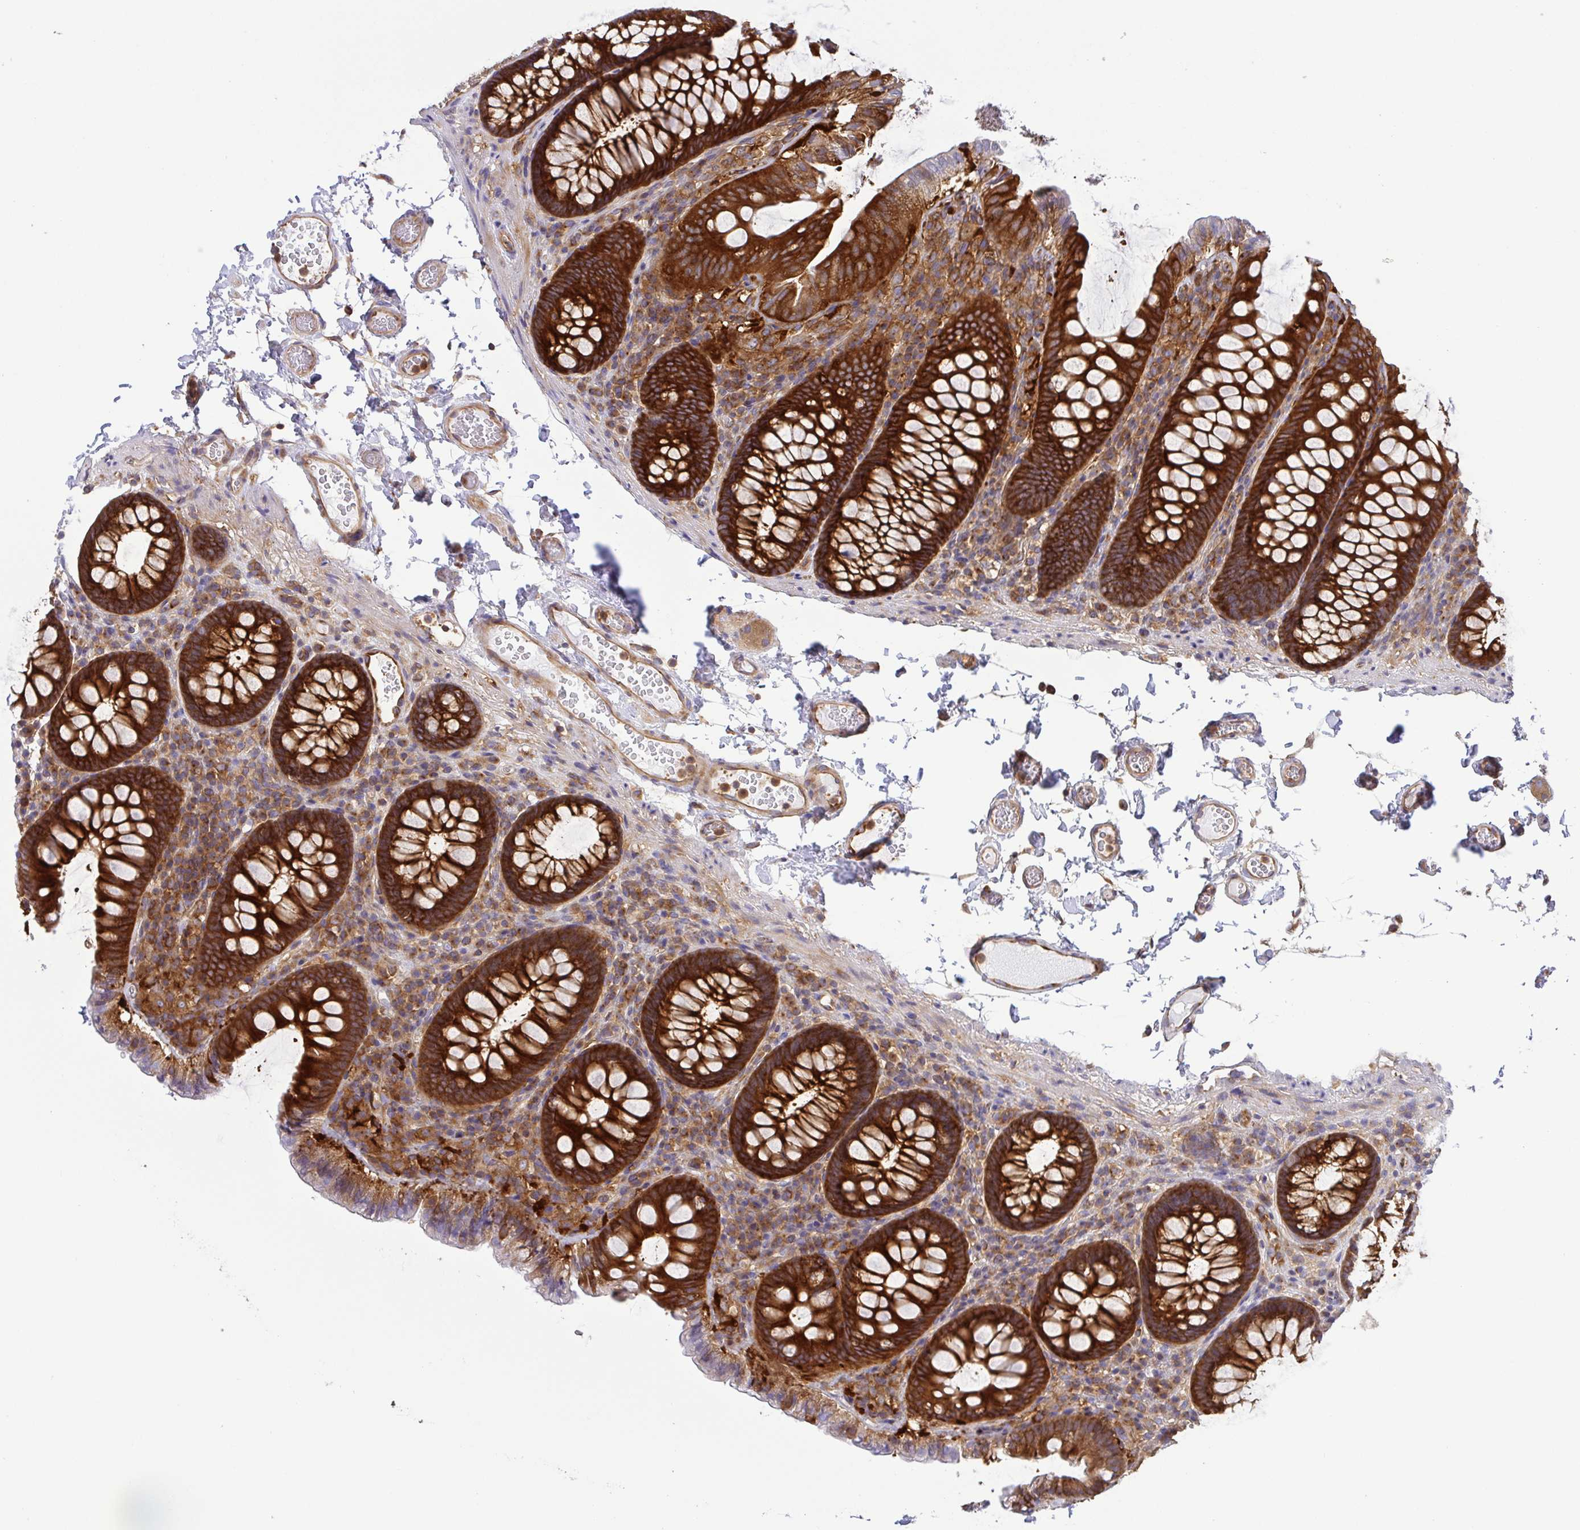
{"staining": {"intensity": "moderate", "quantity": ">75%", "location": "cytoplasmic/membranous"}, "tissue": "colon", "cell_type": "Endothelial cells", "image_type": "normal", "snomed": [{"axis": "morphology", "description": "Normal tissue, NOS"}, {"axis": "topography", "description": "Colon"}, {"axis": "topography", "description": "Peripheral nerve tissue"}], "caption": "Approximately >75% of endothelial cells in benign human colon demonstrate moderate cytoplasmic/membranous protein positivity as visualized by brown immunohistochemical staining.", "gene": "KIF5B", "patient": {"sex": "male", "age": 84}}